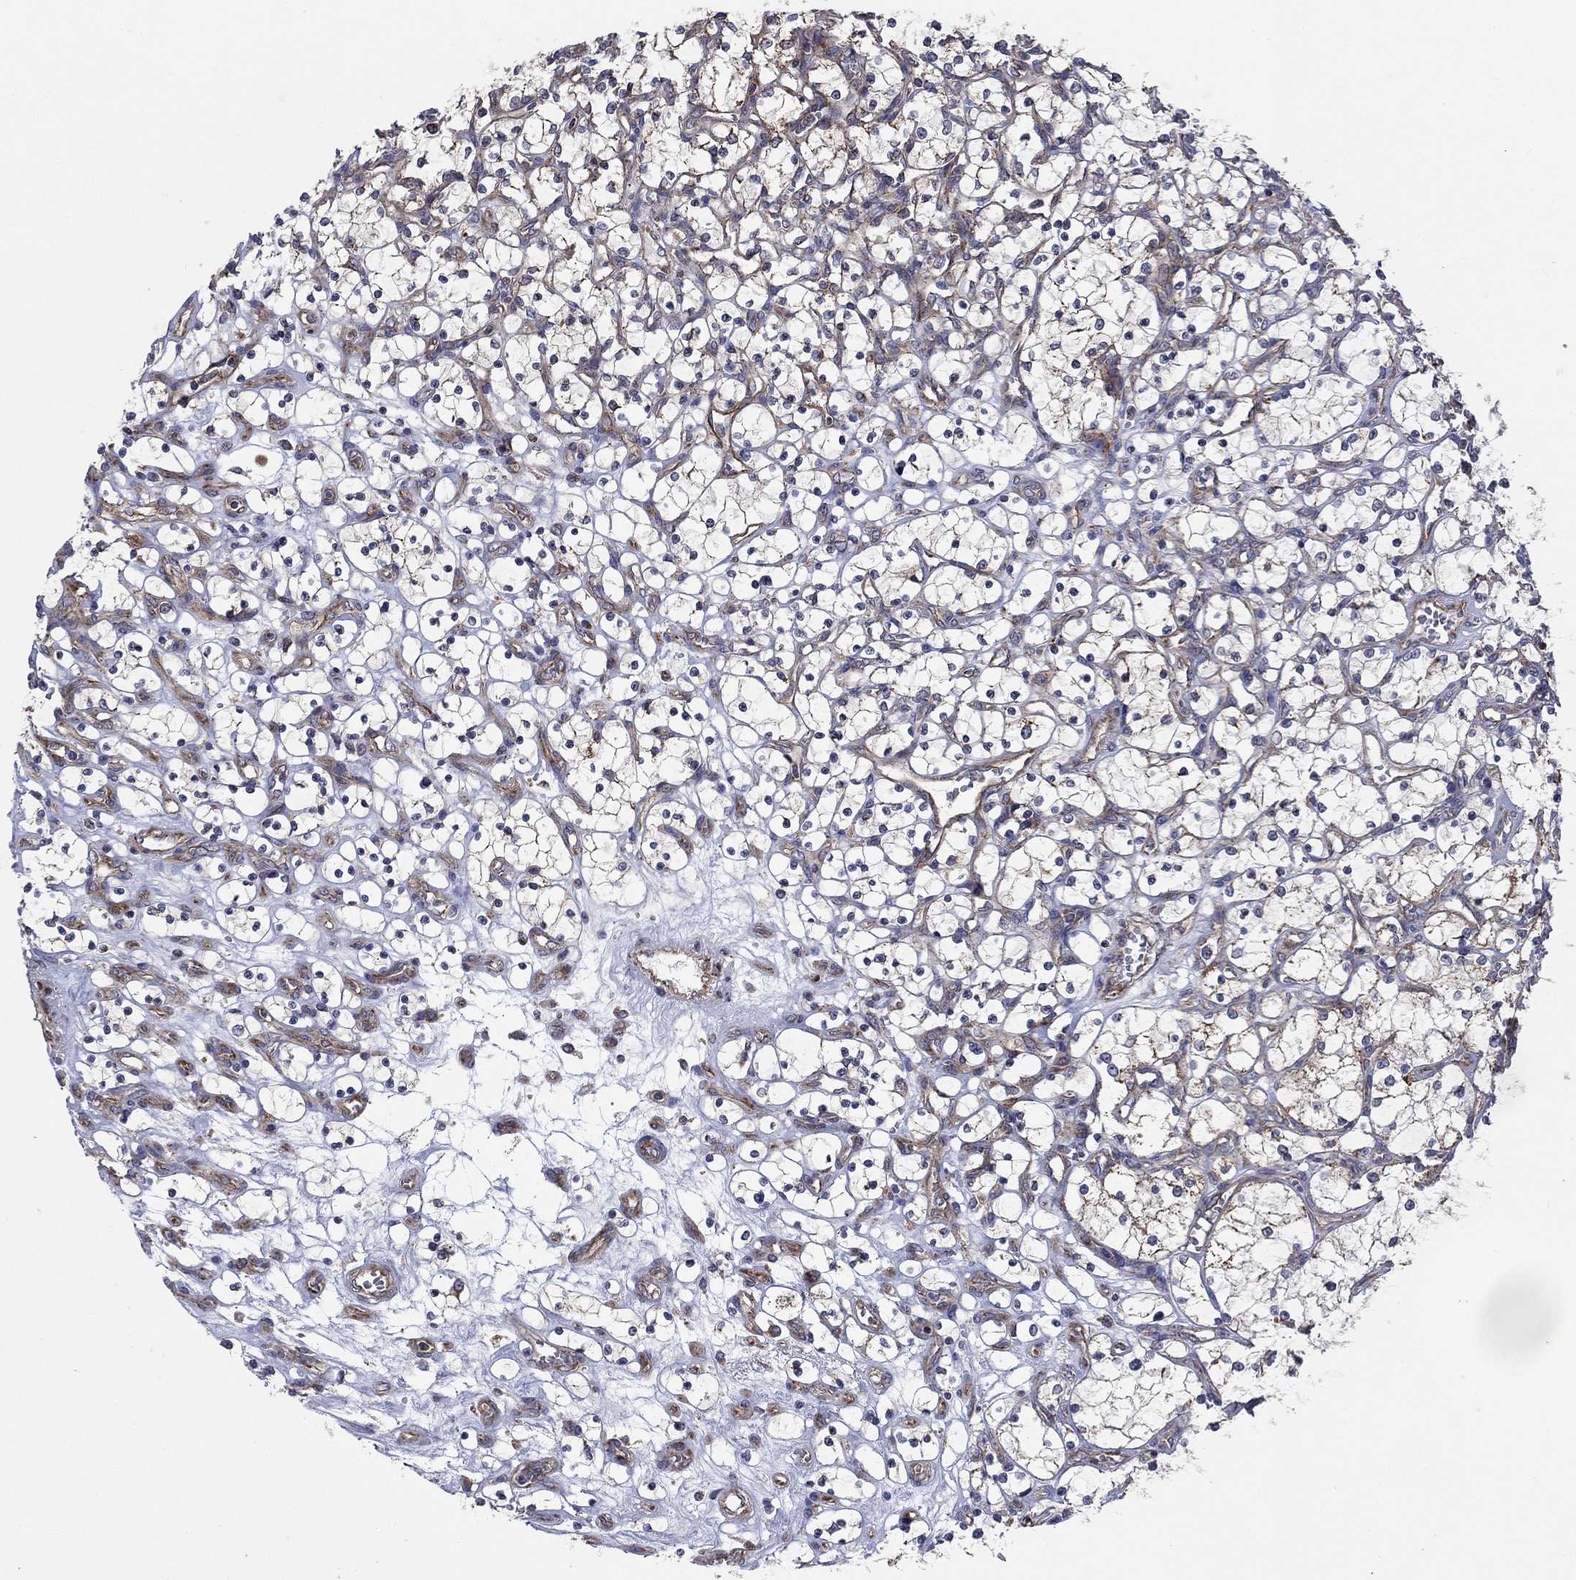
{"staining": {"intensity": "moderate", "quantity": "<25%", "location": "cytoplasmic/membranous"}, "tissue": "renal cancer", "cell_type": "Tumor cells", "image_type": "cancer", "snomed": [{"axis": "morphology", "description": "Adenocarcinoma, NOS"}, {"axis": "topography", "description": "Kidney"}], "caption": "Immunohistochemistry (IHC) (DAB) staining of adenocarcinoma (renal) reveals moderate cytoplasmic/membranous protein expression in approximately <25% of tumor cells. Using DAB (brown) and hematoxylin (blue) stains, captured at high magnification using brightfield microscopy.", "gene": "RPLP0", "patient": {"sex": "female", "age": 69}}